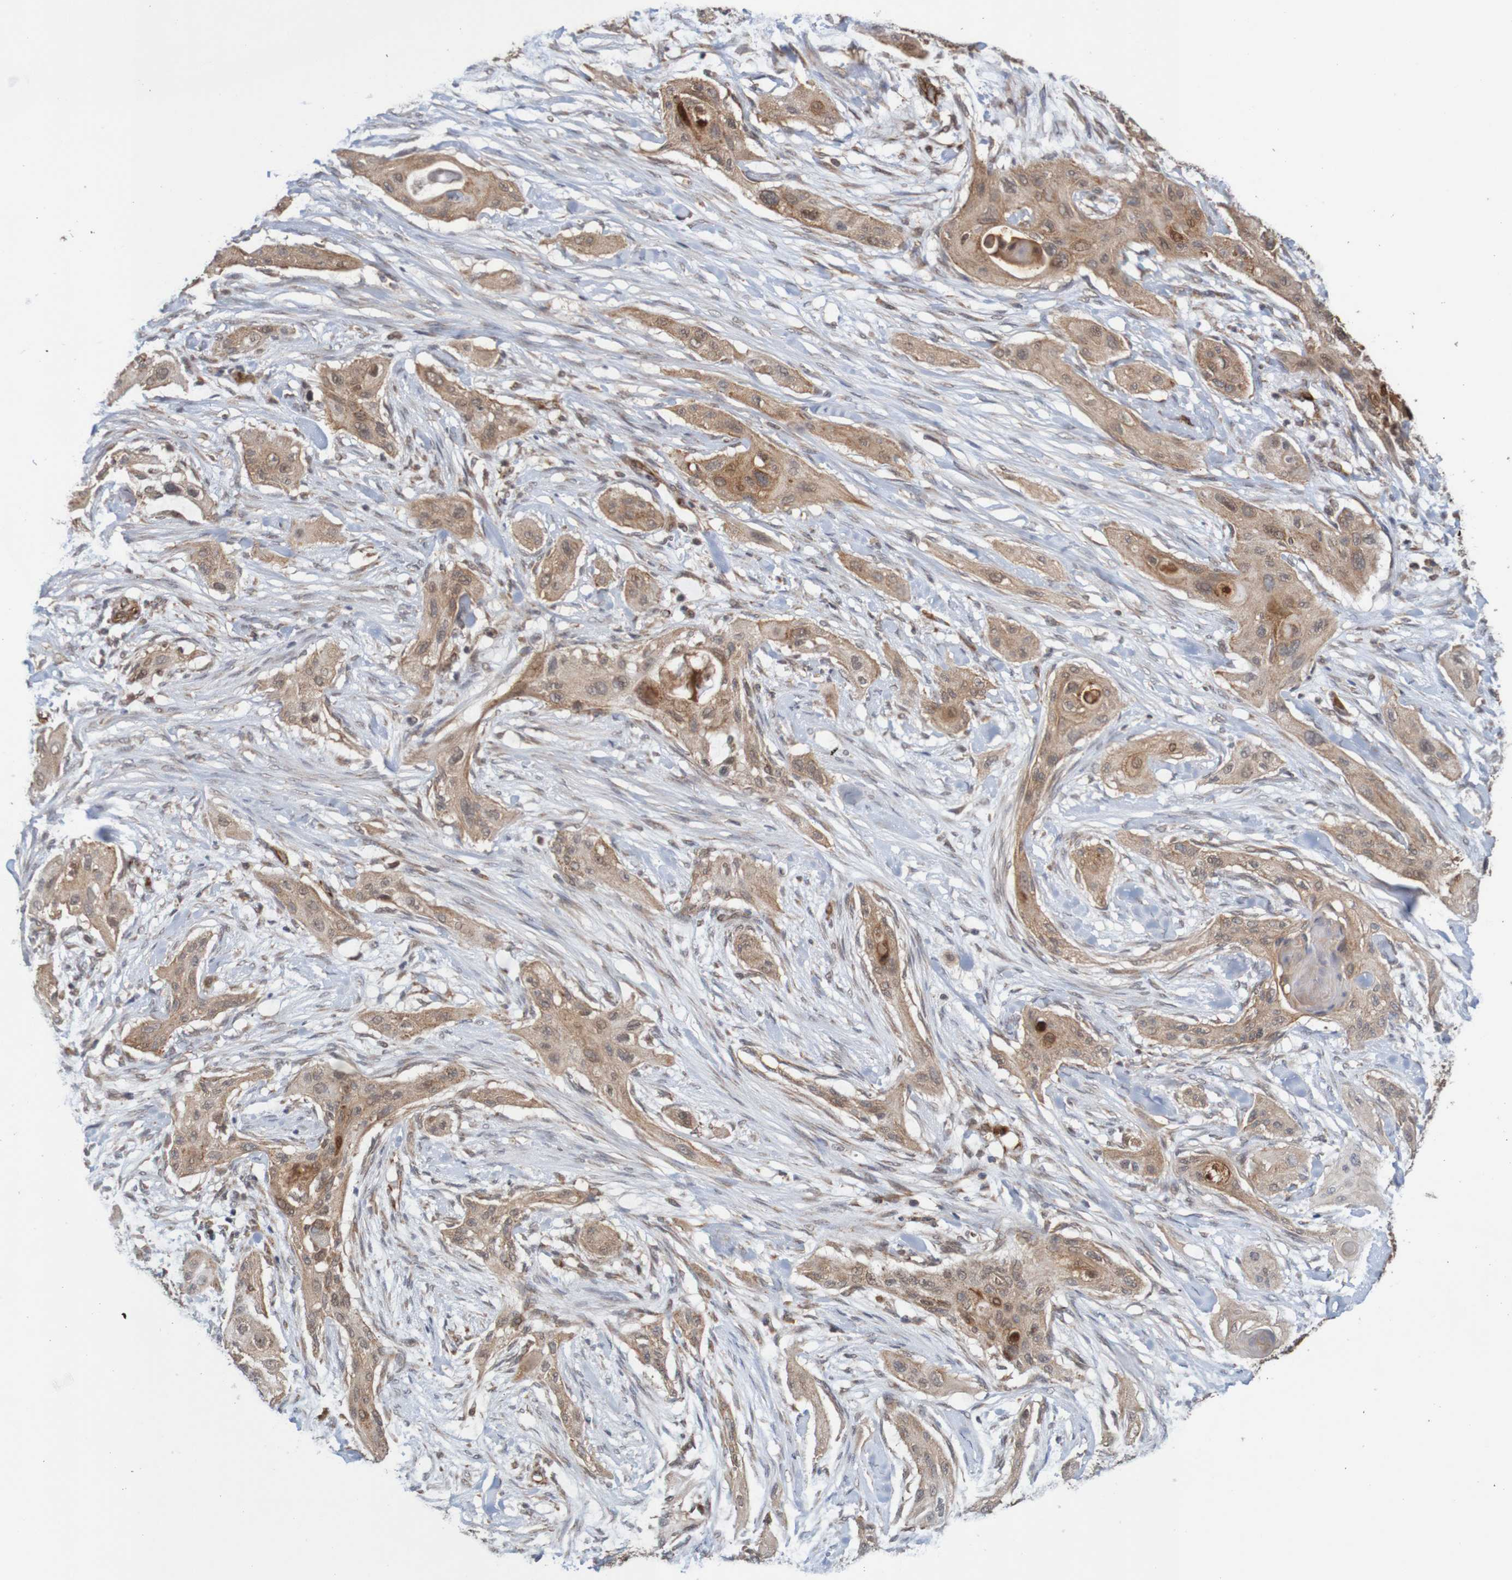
{"staining": {"intensity": "moderate", "quantity": ">75%", "location": "cytoplasmic/membranous"}, "tissue": "lung cancer", "cell_type": "Tumor cells", "image_type": "cancer", "snomed": [{"axis": "morphology", "description": "Squamous cell carcinoma, NOS"}, {"axis": "topography", "description": "Lung"}], "caption": "This is an image of immunohistochemistry (IHC) staining of lung cancer (squamous cell carcinoma), which shows moderate expression in the cytoplasmic/membranous of tumor cells.", "gene": "MRPL52", "patient": {"sex": "female", "age": 47}}